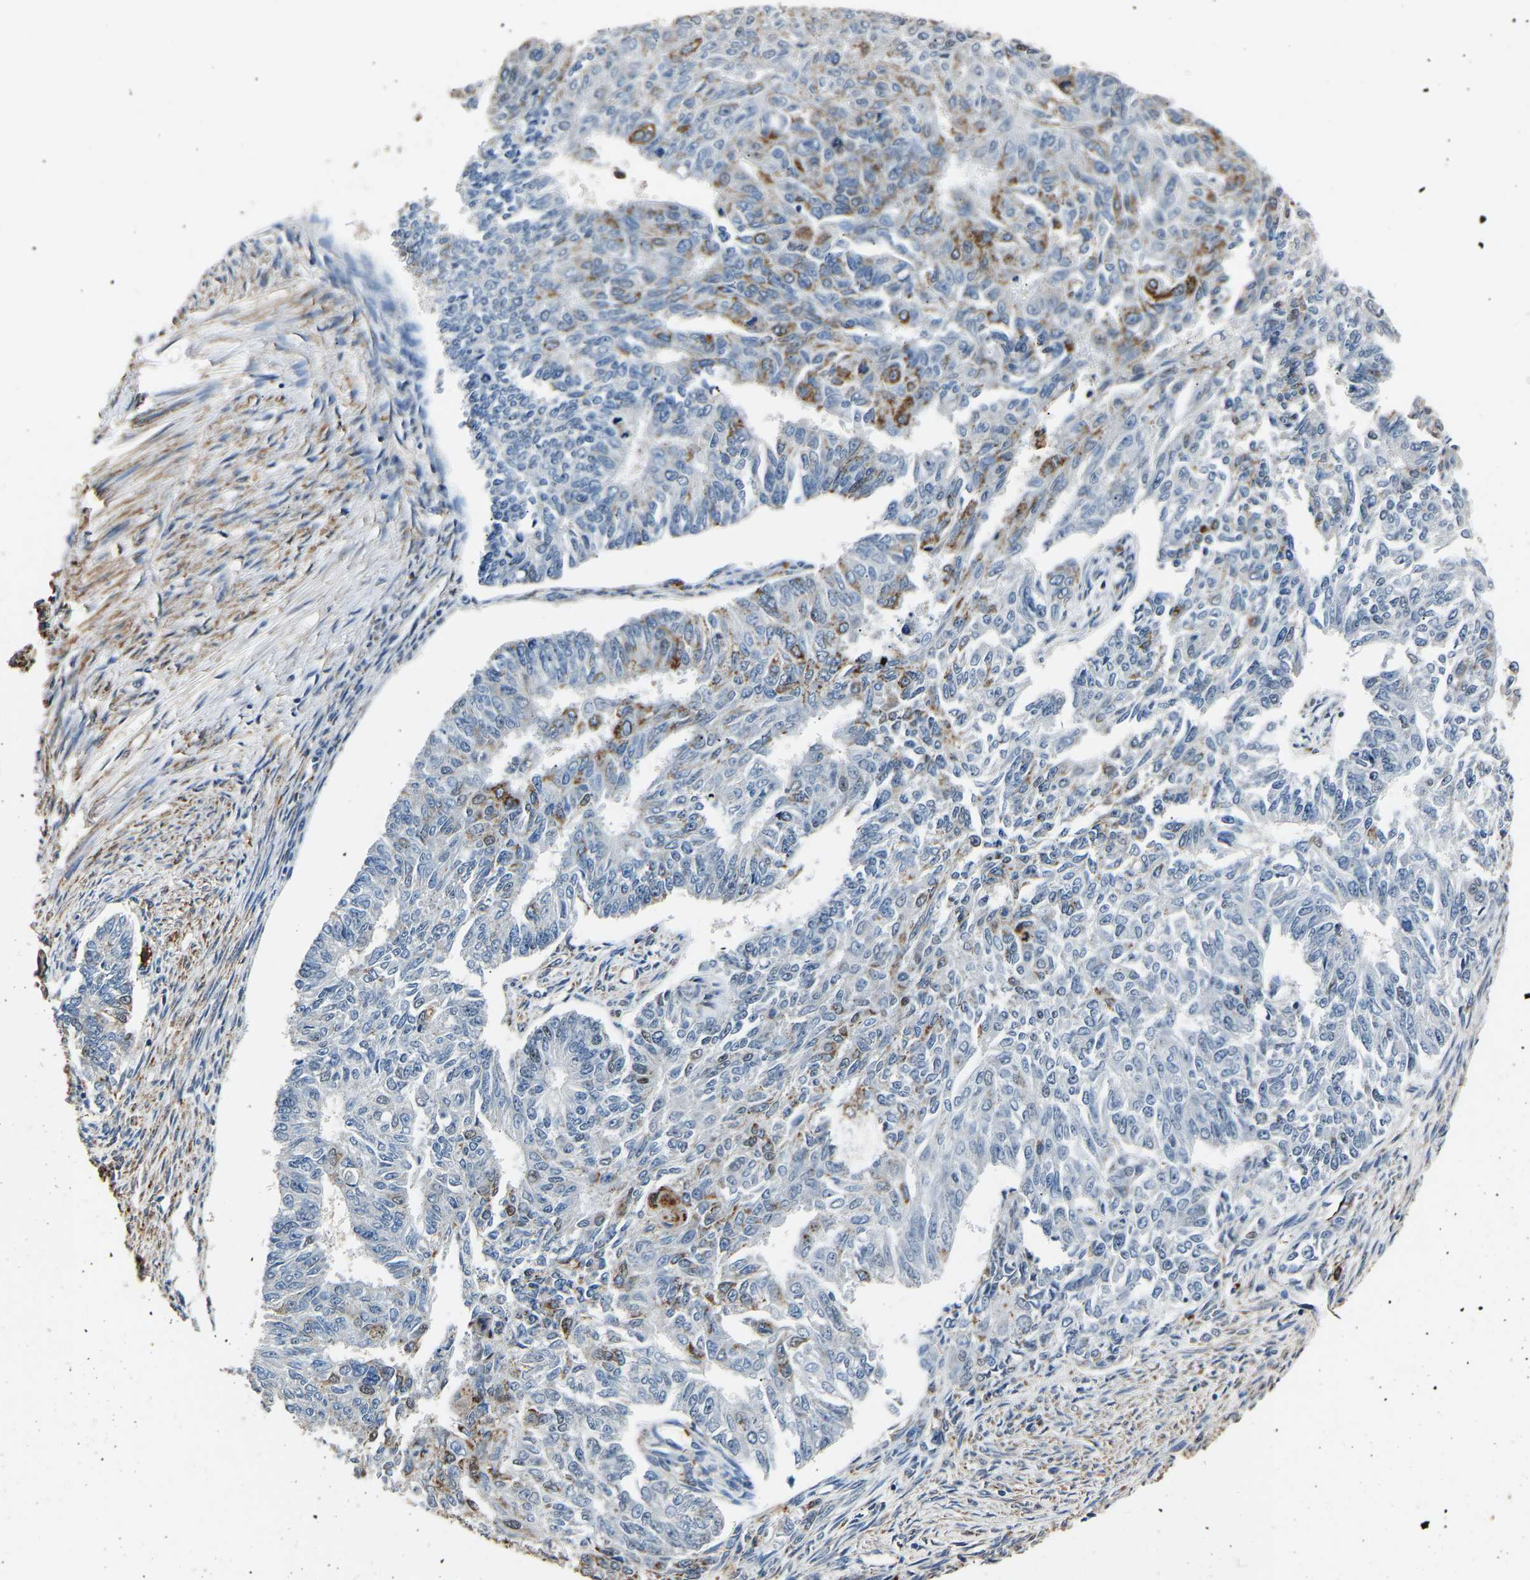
{"staining": {"intensity": "moderate", "quantity": "<25%", "location": "nuclear"}, "tissue": "endometrial cancer", "cell_type": "Tumor cells", "image_type": "cancer", "snomed": [{"axis": "morphology", "description": "Adenocarcinoma, NOS"}, {"axis": "topography", "description": "Endometrium"}], "caption": "Human endometrial cancer (adenocarcinoma) stained with a brown dye shows moderate nuclear positive positivity in about <25% of tumor cells.", "gene": "SAFB", "patient": {"sex": "female", "age": 32}}